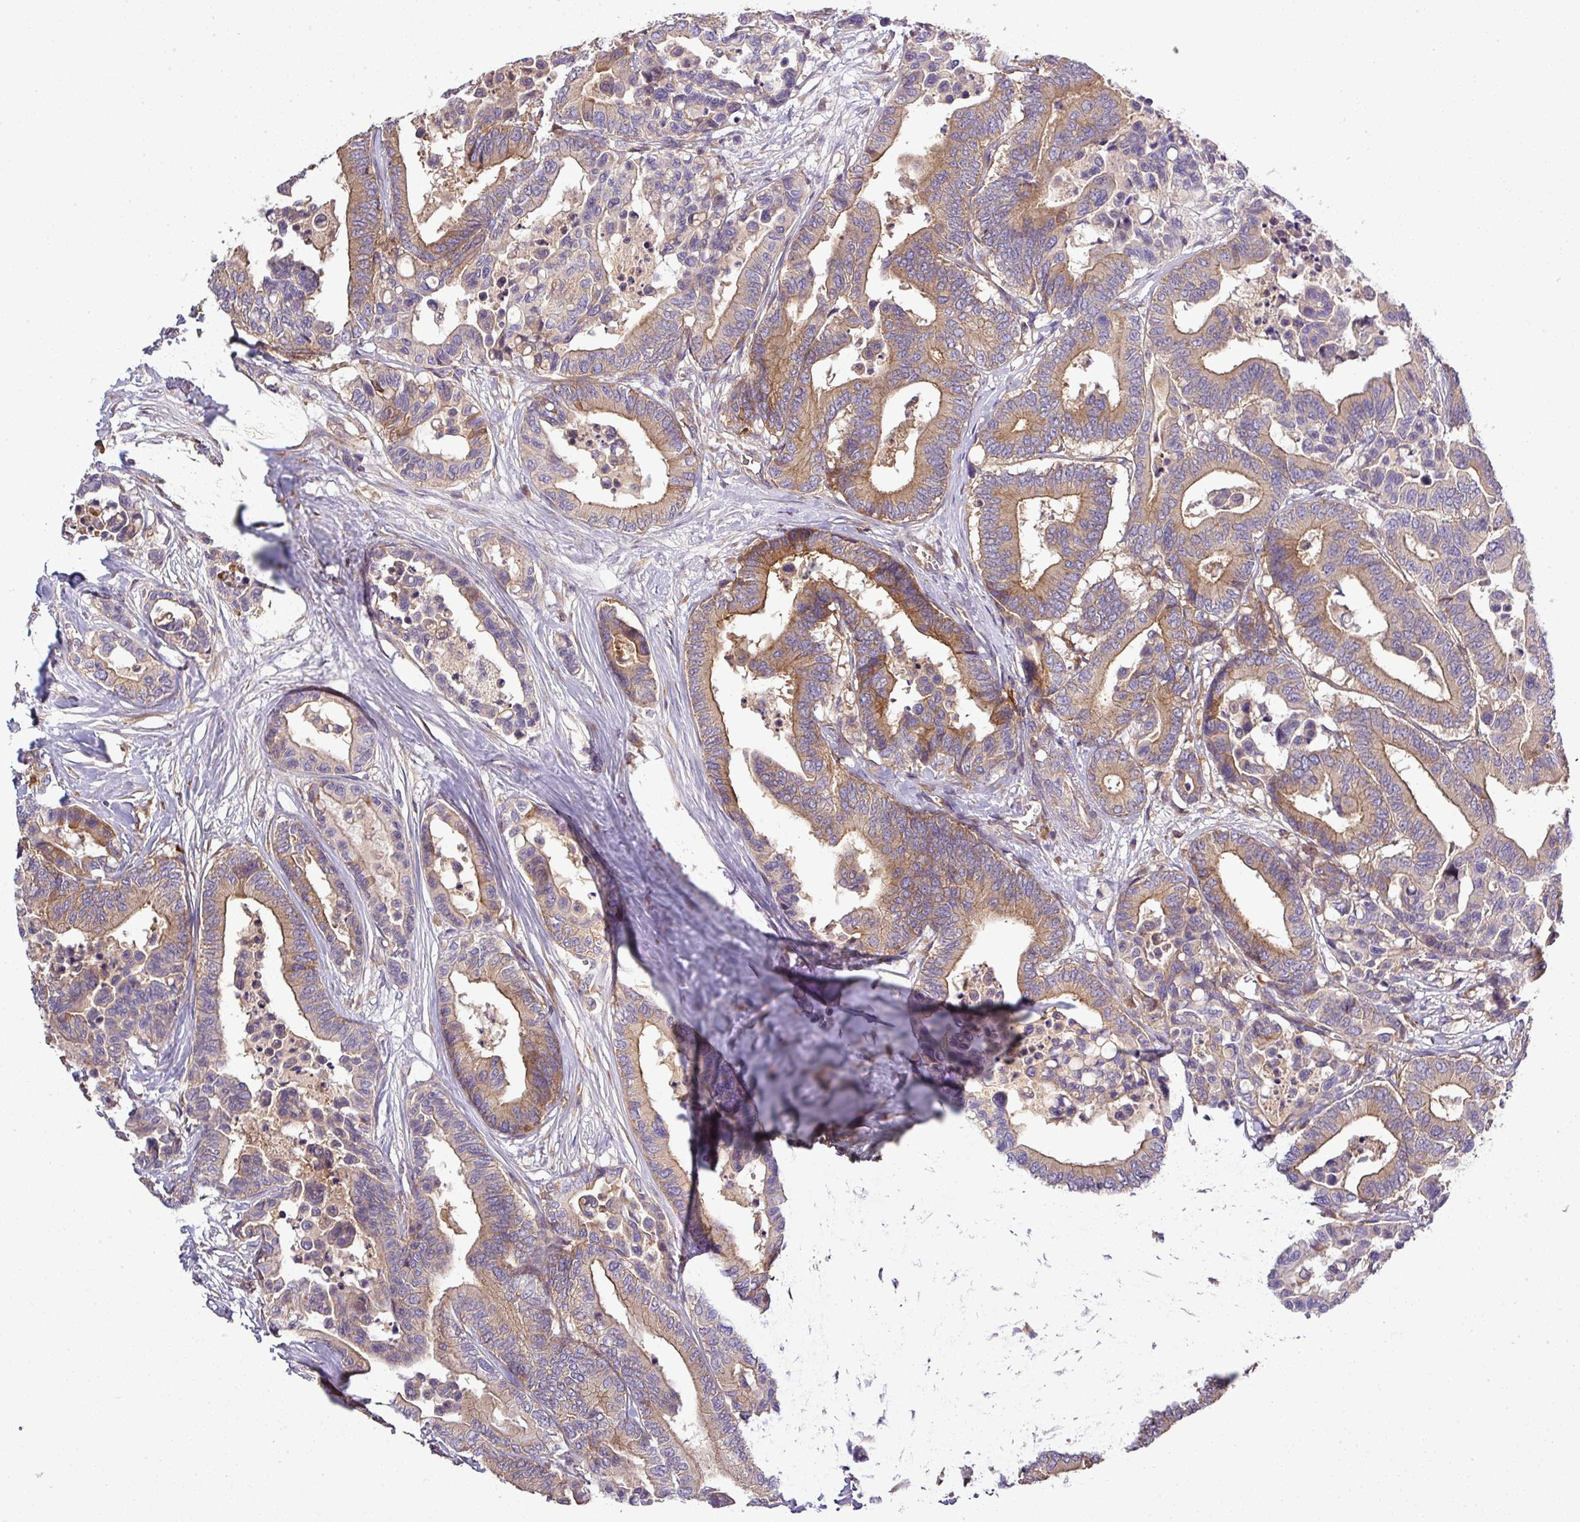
{"staining": {"intensity": "moderate", "quantity": ">75%", "location": "cytoplasmic/membranous"}, "tissue": "colorectal cancer", "cell_type": "Tumor cells", "image_type": "cancer", "snomed": [{"axis": "morphology", "description": "Normal tissue, NOS"}, {"axis": "morphology", "description": "Adenocarcinoma, NOS"}, {"axis": "topography", "description": "Colon"}], "caption": "Colorectal cancer (adenocarcinoma) tissue displays moderate cytoplasmic/membranous expression in about >75% of tumor cells, visualized by immunohistochemistry. Nuclei are stained in blue.", "gene": "LRRC74B", "patient": {"sex": "male", "age": 82}}